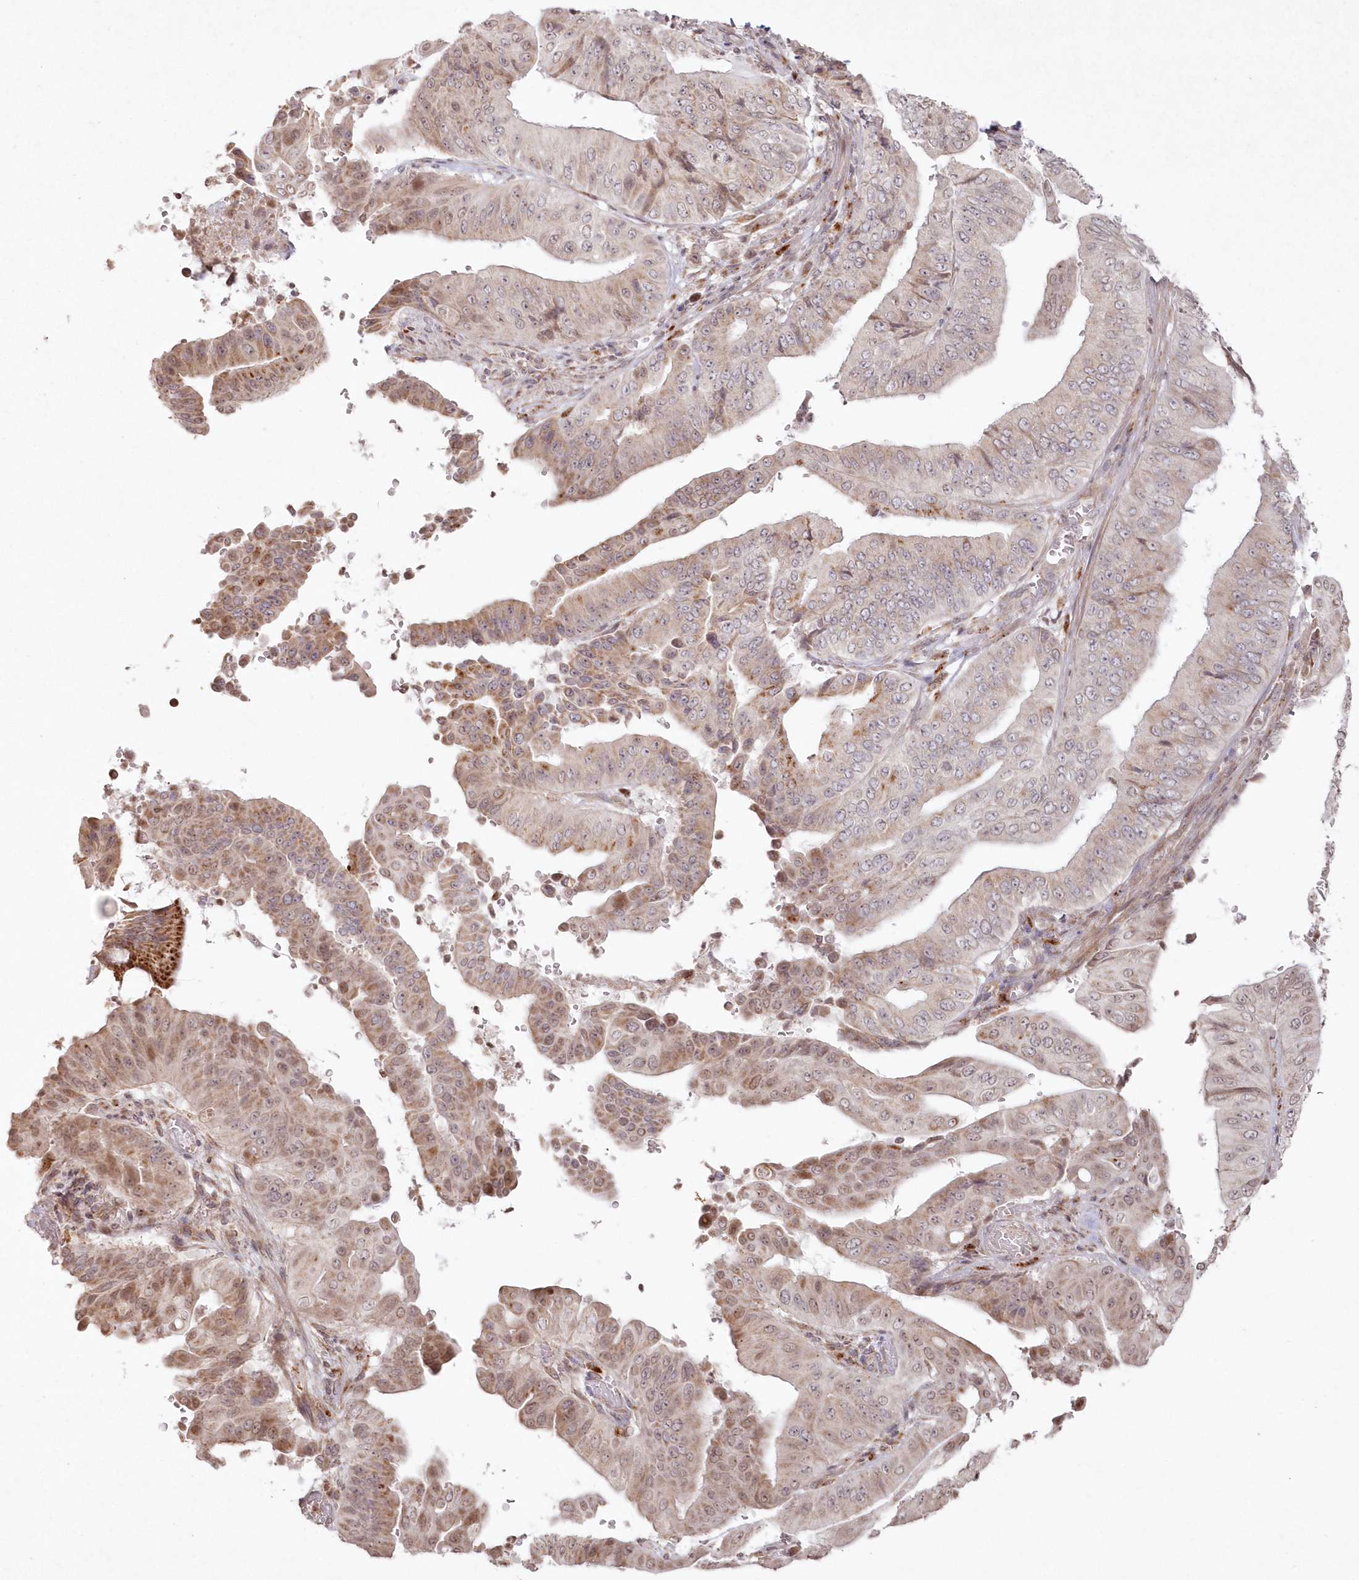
{"staining": {"intensity": "moderate", "quantity": "25%-75%", "location": "cytoplasmic/membranous"}, "tissue": "pancreatic cancer", "cell_type": "Tumor cells", "image_type": "cancer", "snomed": [{"axis": "morphology", "description": "Adenocarcinoma, NOS"}, {"axis": "topography", "description": "Pancreas"}], "caption": "The image displays staining of pancreatic cancer, revealing moderate cytoplasmic/membranous protein staining (brown color) within tumor cells.", "gene": "ARSB", "patient": {"sex": "female", "age": 77}}